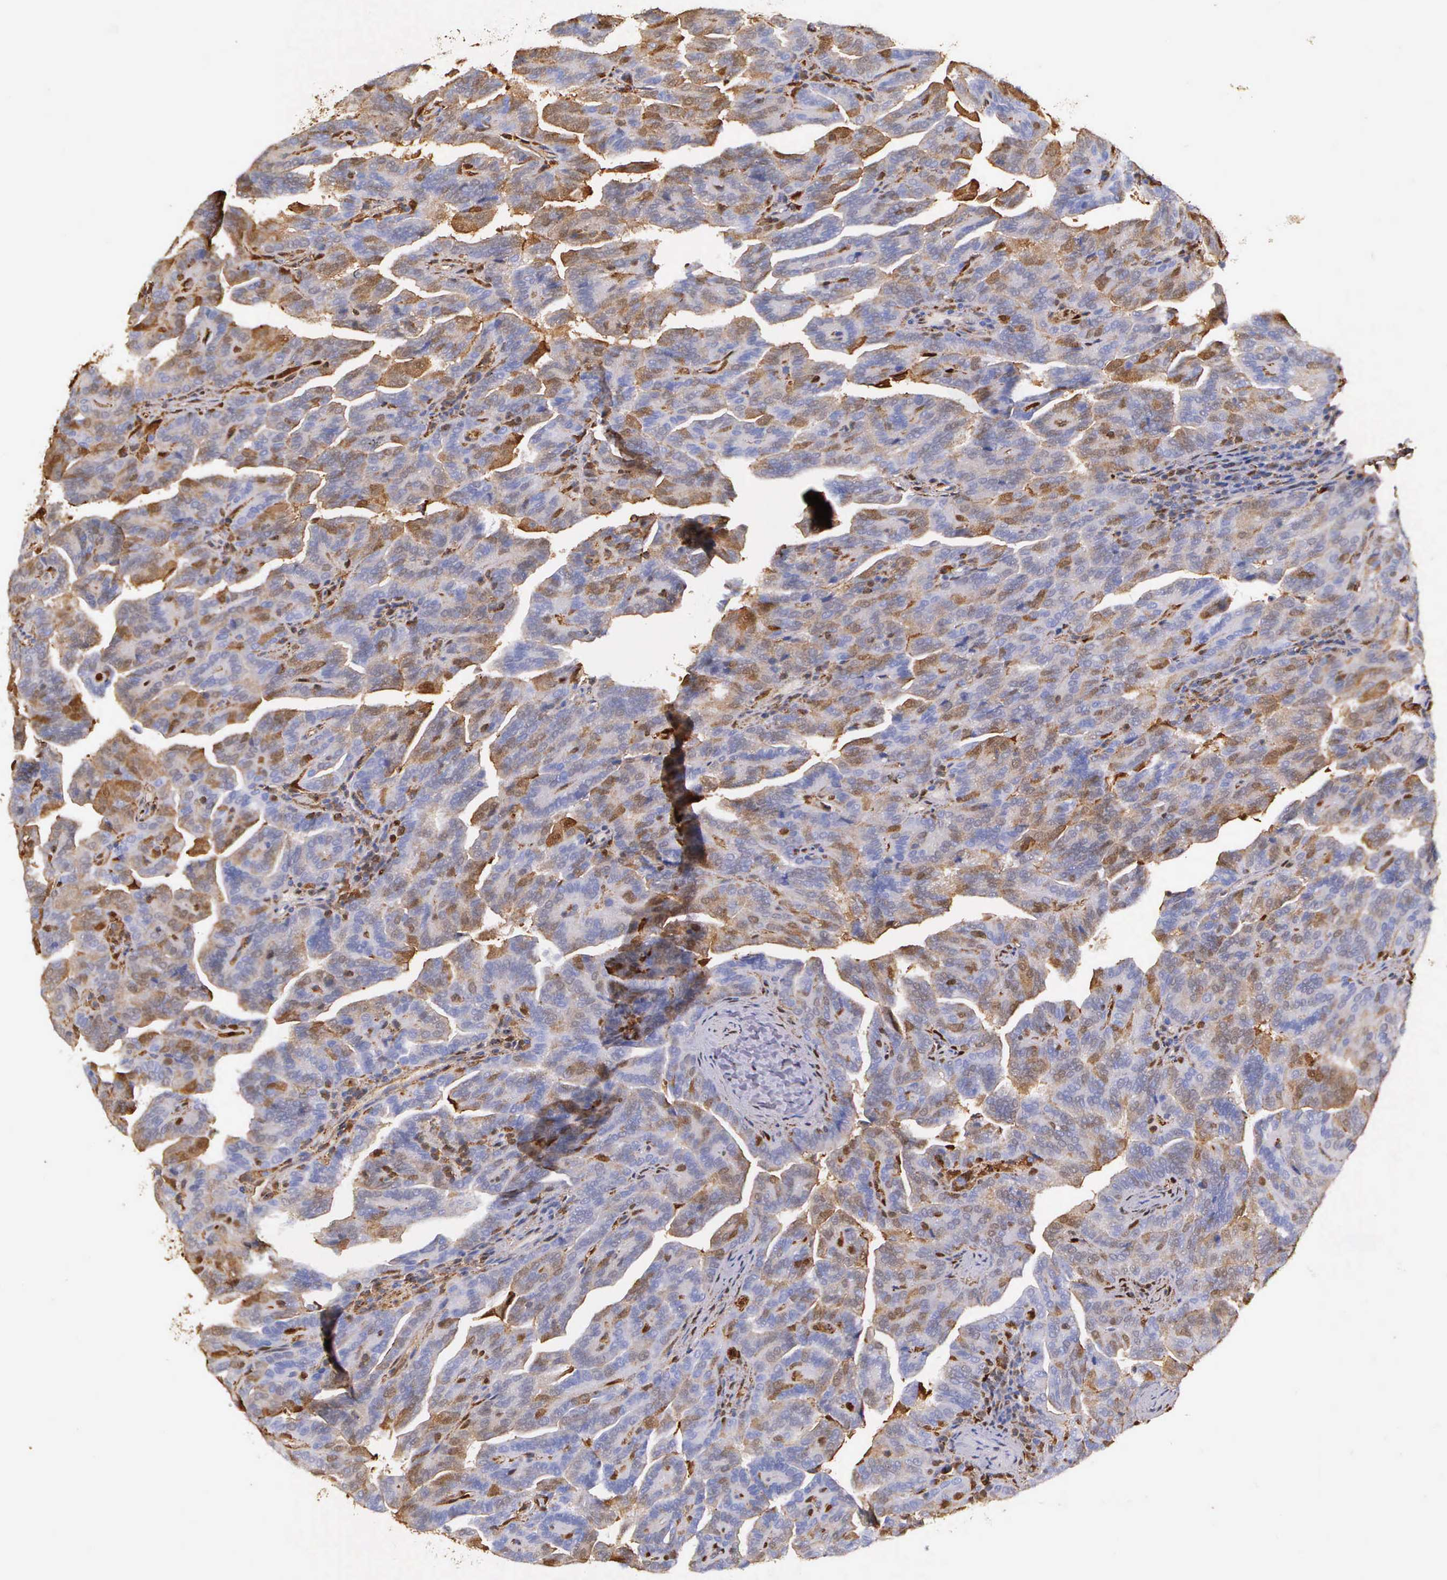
{"staining": {"intensity": "weak", "quantity": "25%-75%", "location": "cytoplasmic/membranous"}, "tissue": "renal cancer", "cell_type": "Tumor cells", "image_type": "cancer", "snomed": [{"axis": "morphology", "description": "Adenocarcinoma, NOS"}, {"axis": "topography", "description": "Kidney"}], "caption": "This is an image of IHC staining of renal cancer, which shows weak positivity in the cytoplasmic/membranous of tumor cells.", "gene": "LGALS1", "patient": {"sex": "male", "age": 61}}